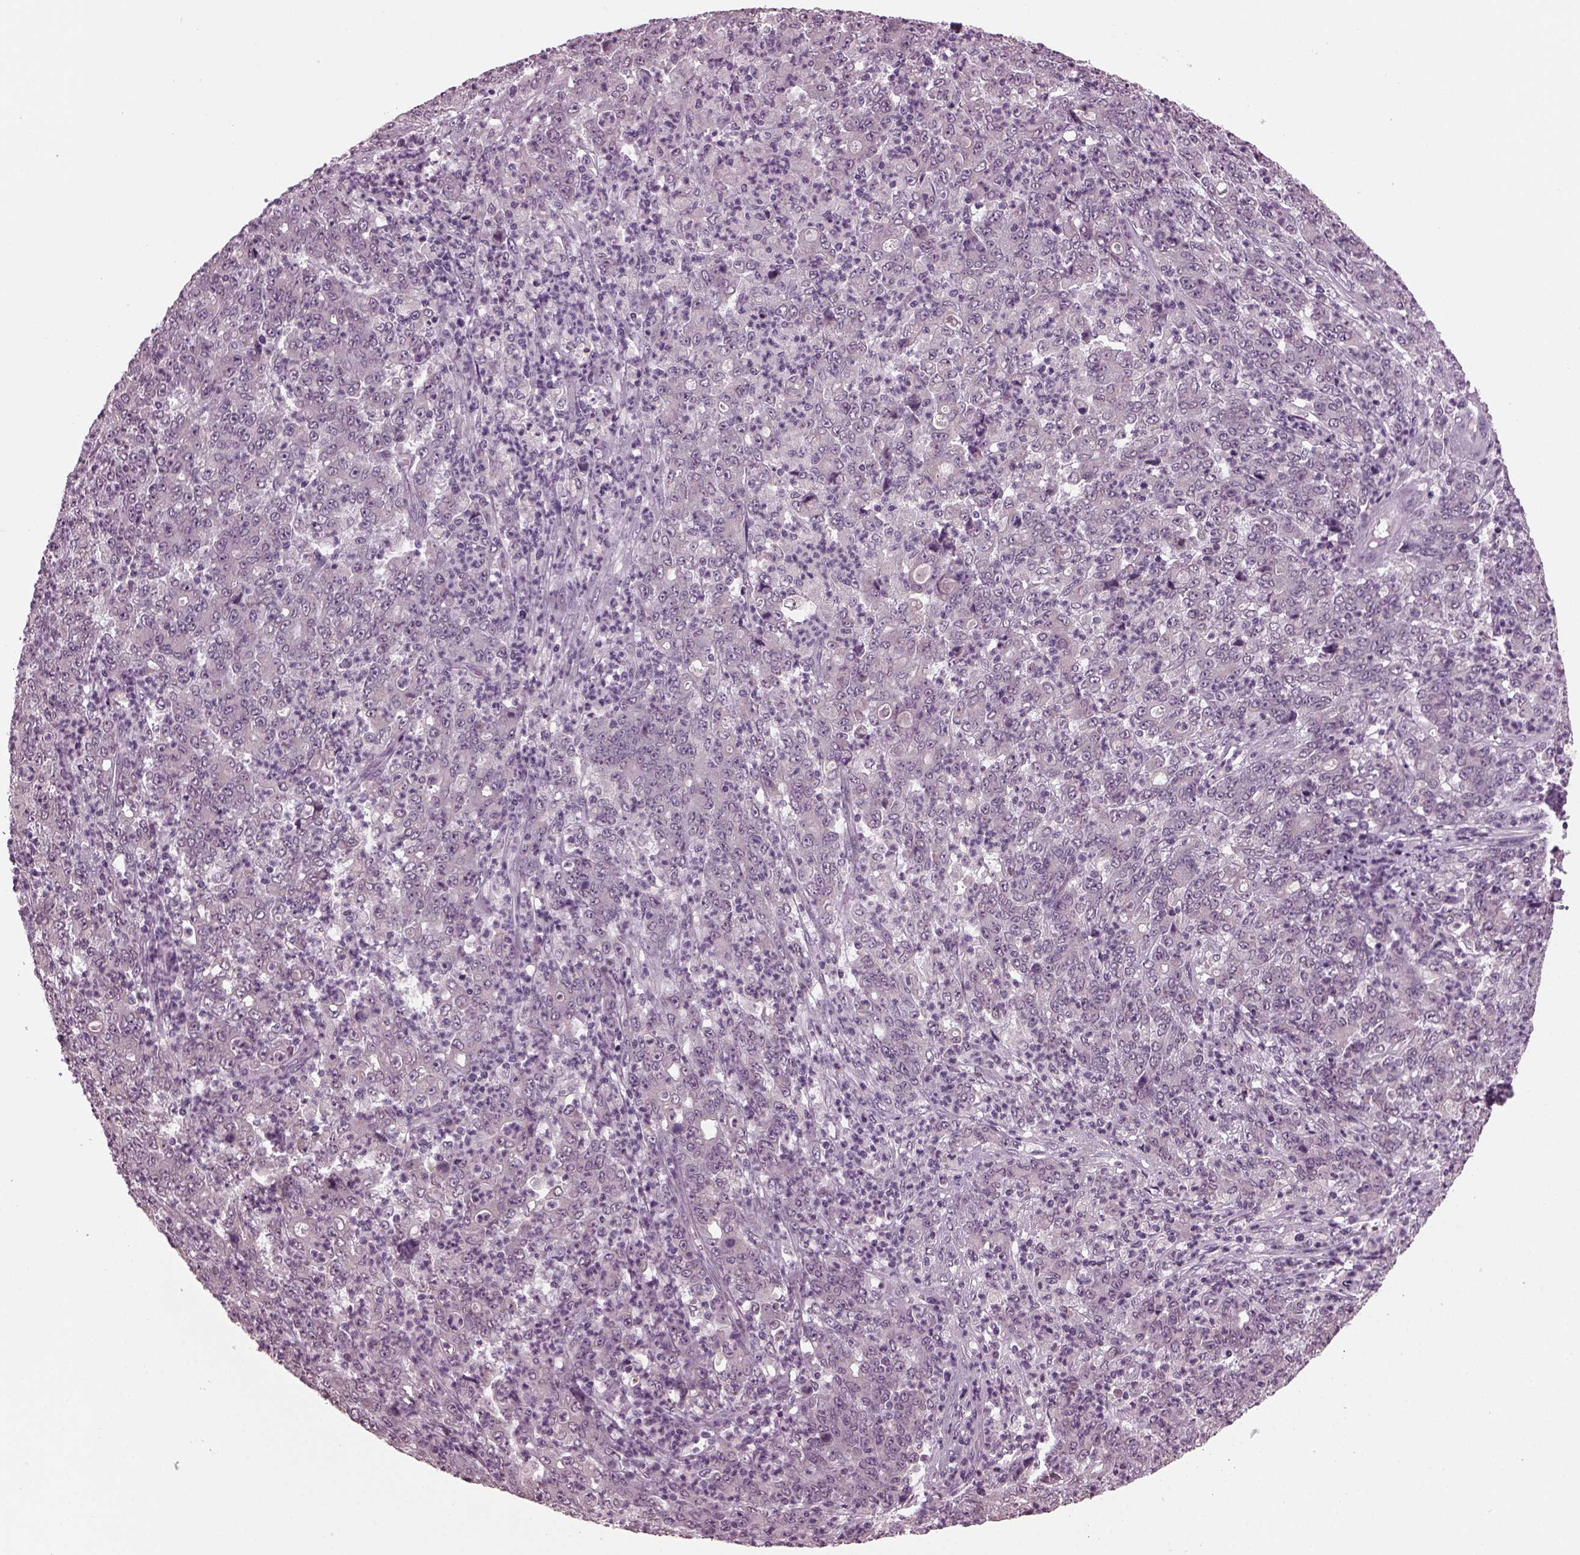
{"staining": {"intensity": "negative", "quantity": "none", "location": "none"}, "tissue": "stomach cancer", "cell_type": "Tumor cells", "image_type": "cancer", "snomed": [{"axis": "morphology", "description": "Adenocarcinoma, NOS"}, {"axis": "topography", "description": "Stomach, lower"}], "caption": "Protein analysis of stomach adenocarcinoma shows no significant staining in tumor cells.", "gene": "CLCN4", "patient": {"sex": "female", "age": 71}}